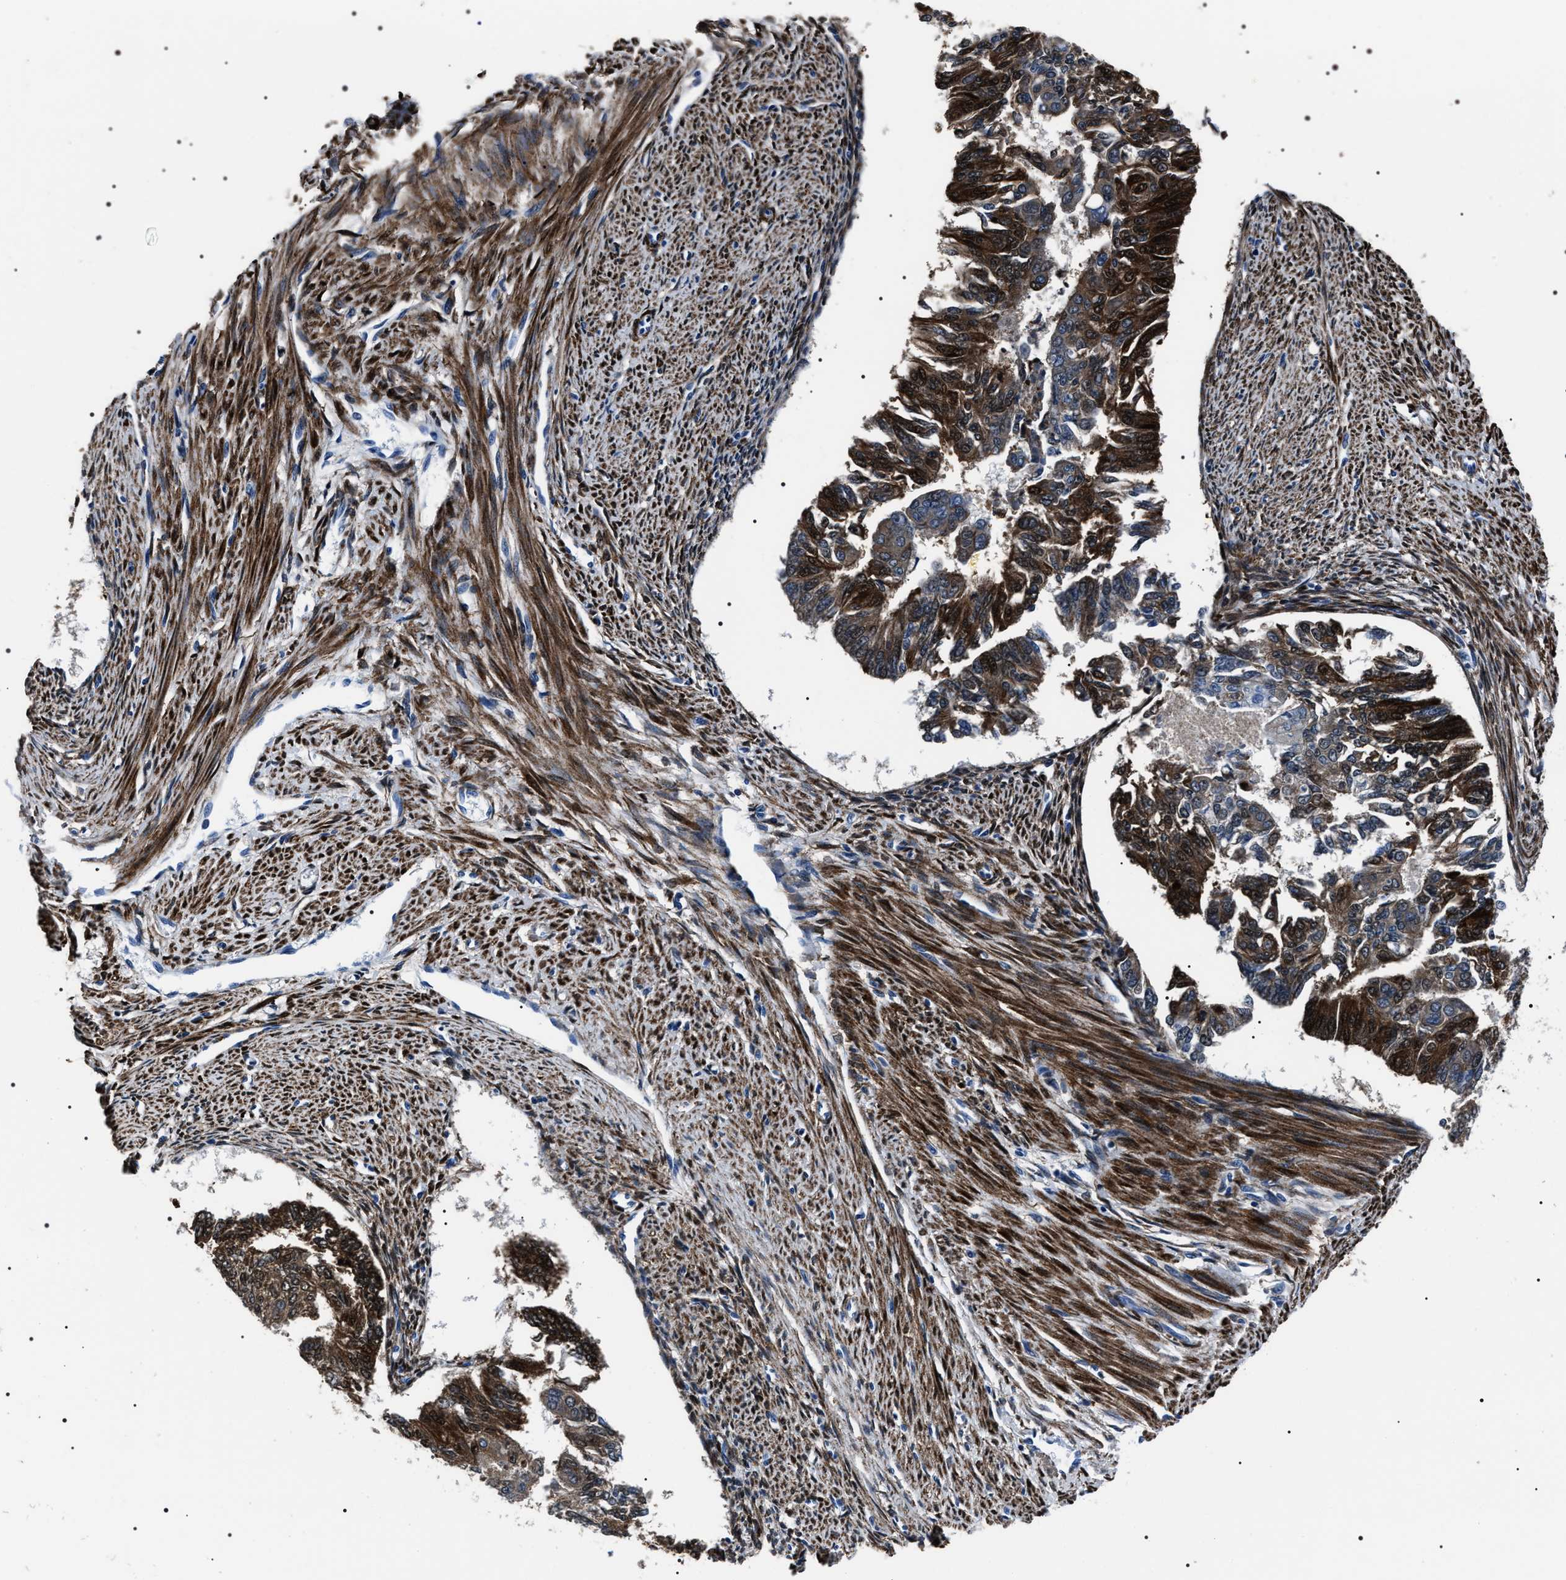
{"staining": {"intensity": "strong", "quantity": ">75%", "location": "cytoplasmic/membranous"}, "tissue": "endometrial cancer", "cell_type": "Tumor cells", "image_type": "cancer", "snomed": [{"axis": "morphology", "description": "Adenocarcinoma, NOS"}, {"axis": "topography", "description": "Endometrium"}], "caption": "Endometrial cancer (adenocarcinoma) tissue displays strong cytoplasmic/membranous staining in about >75% of tumor cells, visualized by immunohistochemistry.", "gene": "BAG2", "patient": {"sex": "female", "age": 32}}